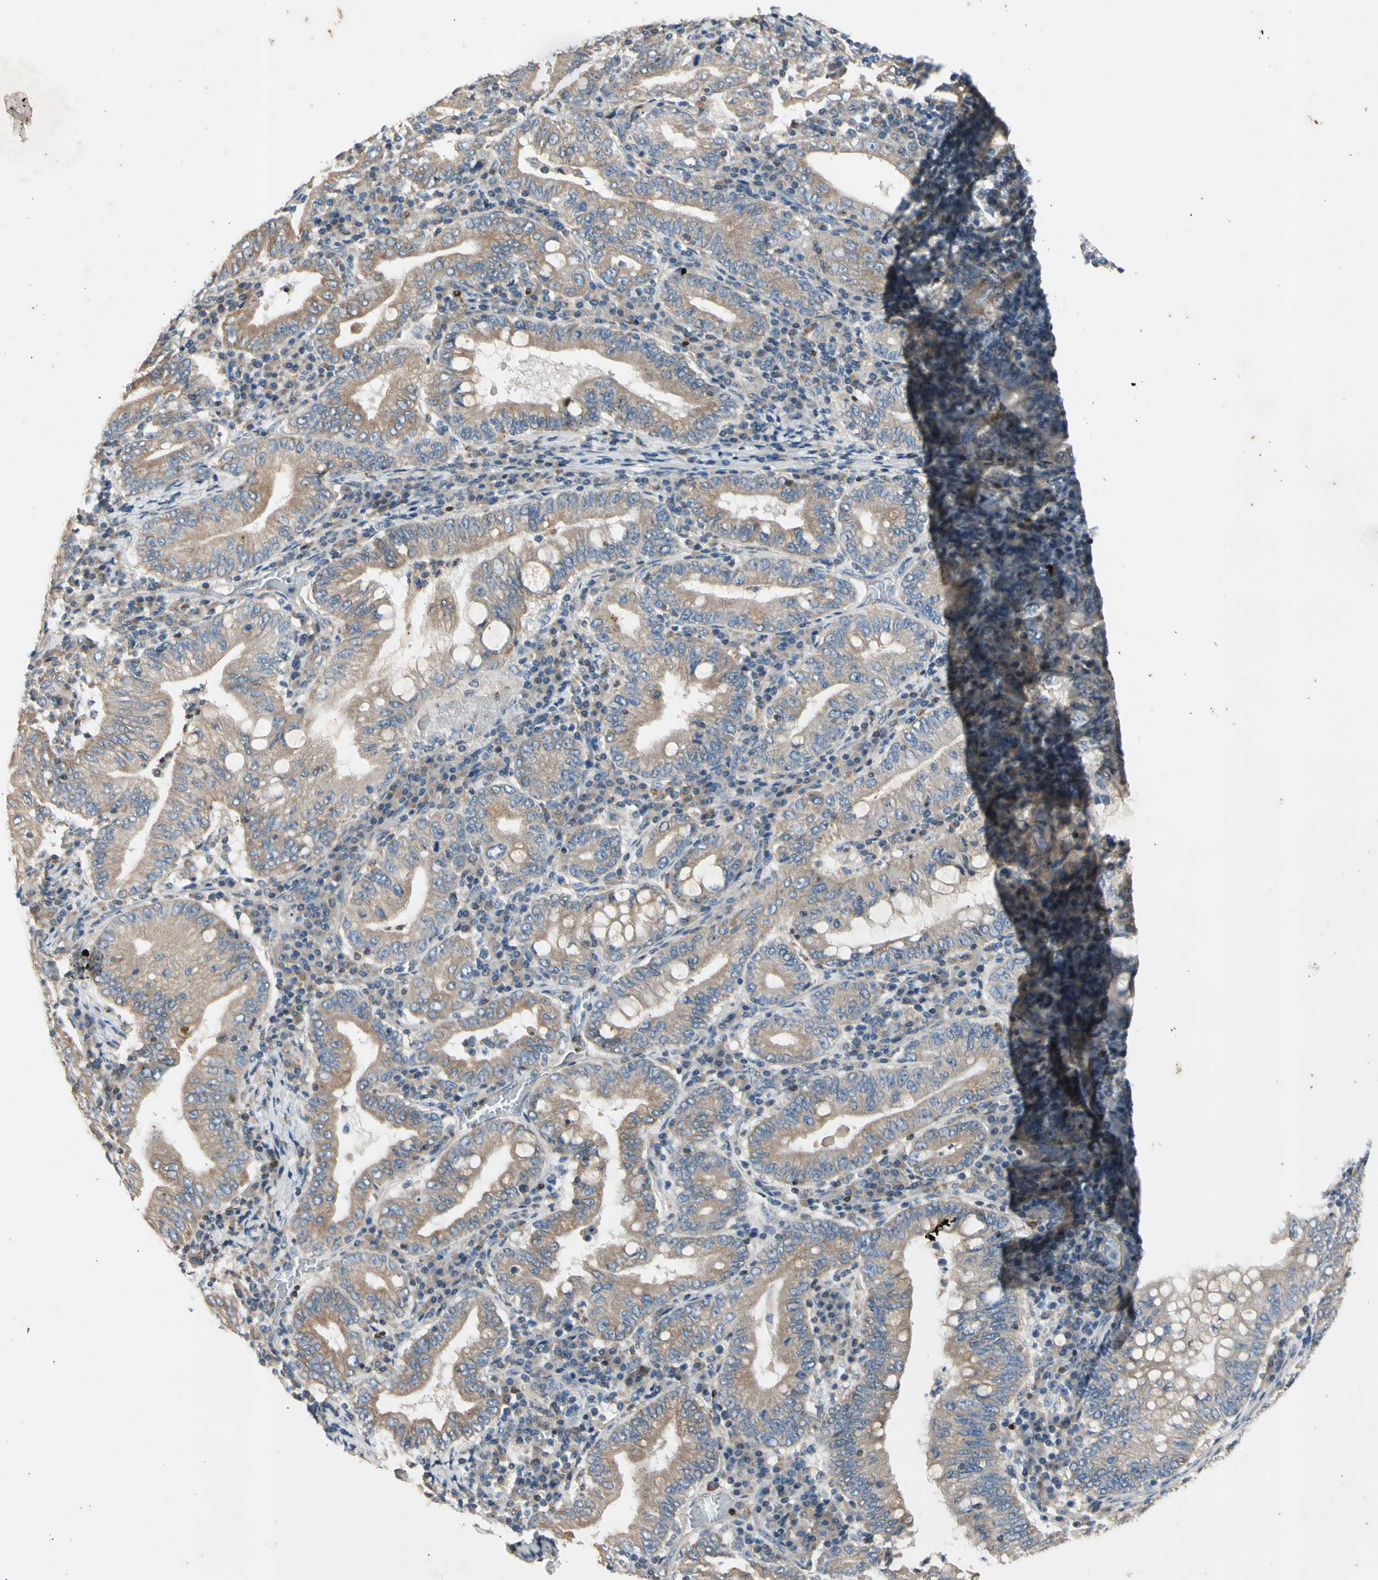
{"staining": {"intensity": "weak", "quantity": ">75%", "location": "cytoplasmic/membranous"}, "tissue": "stomach cancer", "cell_type": "Tumor cells", "image_type": "cancer", "snomed": [{"axis": "morphology", "description": "Normal tissue, NOS"}, {"axis": "morphology", "description": "Adenocarcinoma, NOS"}, {"axis": "topography", "description": "Esophagus"}, {"axis": "topography", "description": "Stomach, upper"}, {"axis": "topography", "description": "Peripheral nerve tissue"}], "caption": "About >75% of tumor cells in human stomach cancer (adenocarcinoma) reveal weak cytoplasmic/membranous protein expression as visualized by brown immunohistochemical staining.", "gene": "TBX21", "patient": {"sex": "male", "age": 62}}